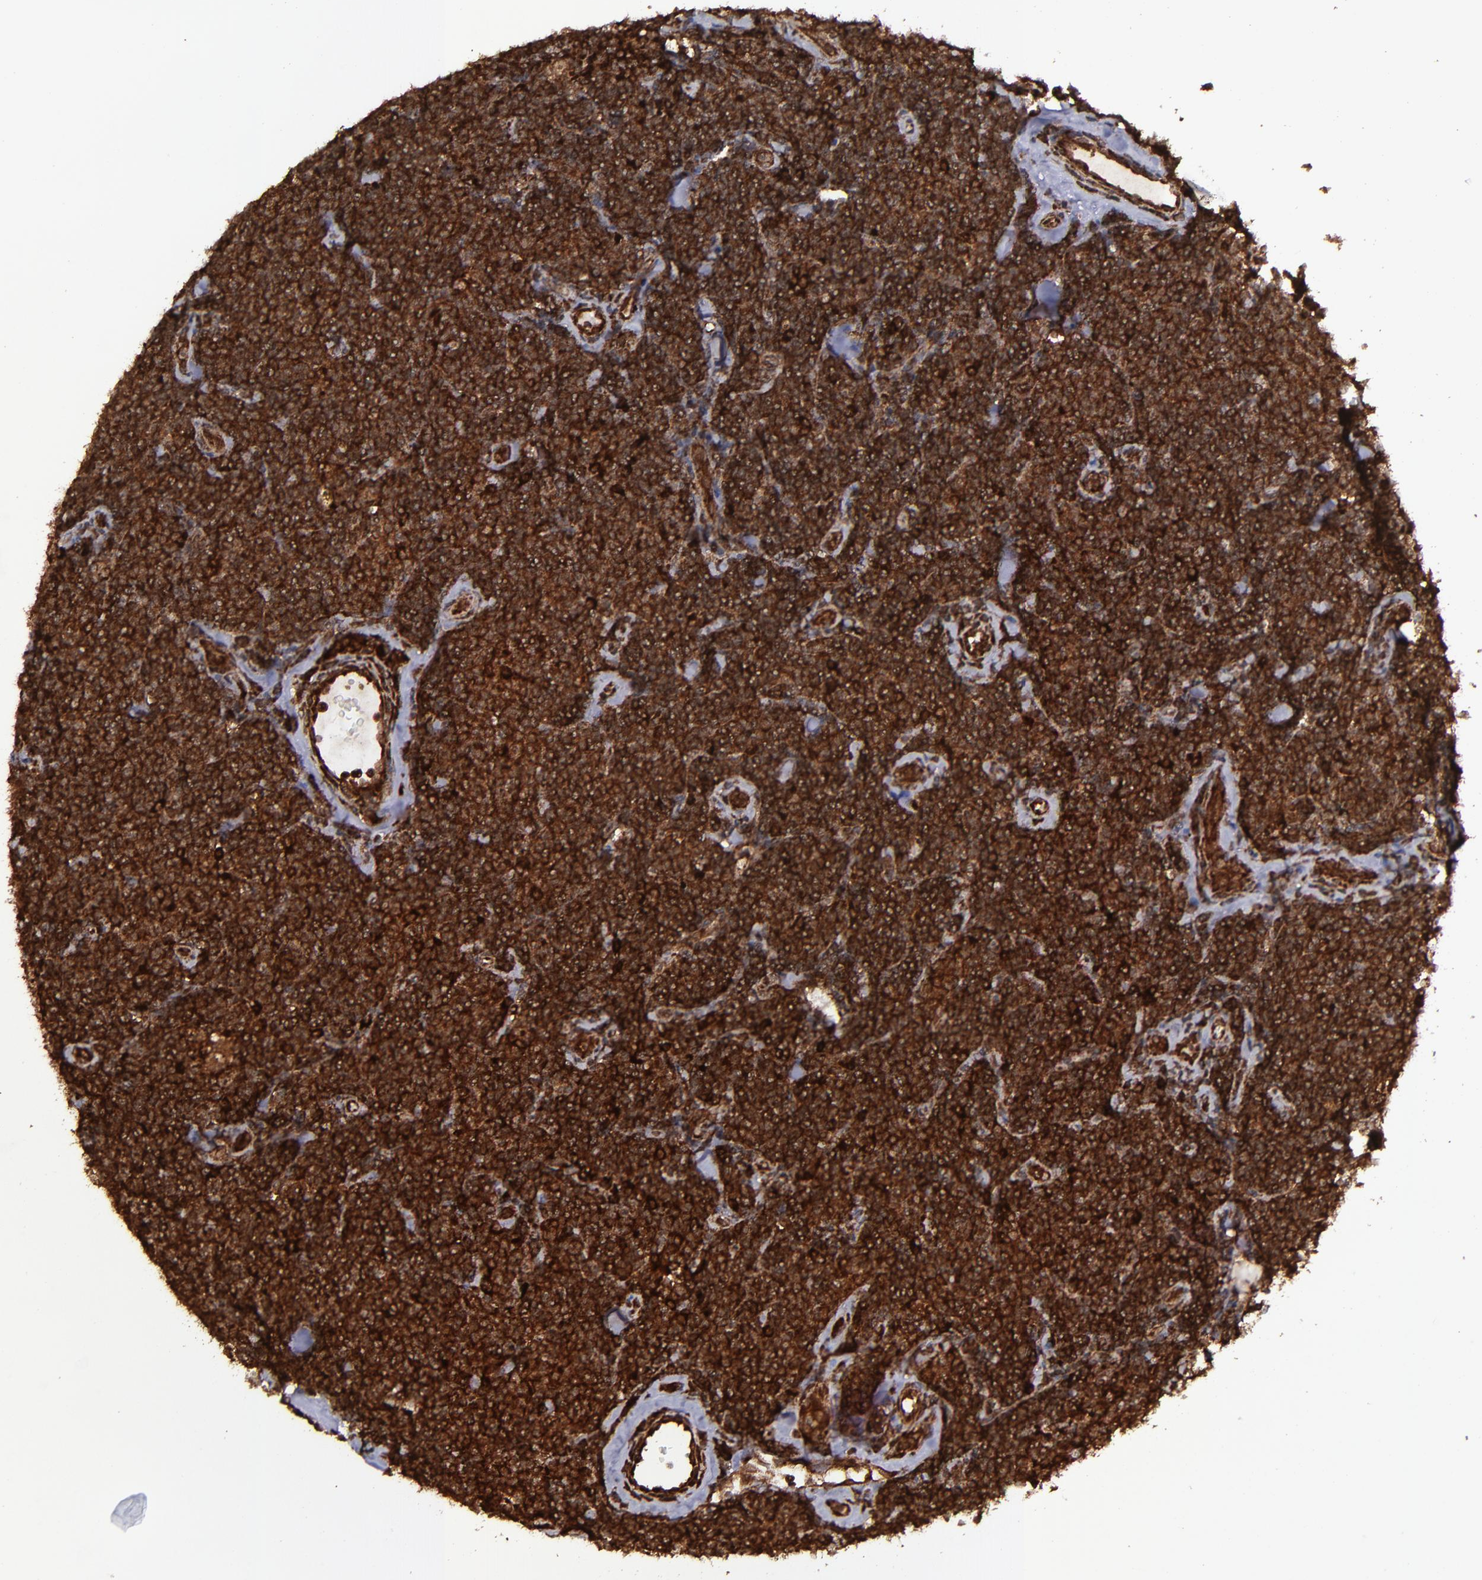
{"staining": {"intensity": "strong", "quantity": ">75%", "location": "cytoplasmic/membranous,nuclear"}, "tissue": "lymphoma", "cell_type": "Tumor cells", "image_type": "cancer", "snomed": [{"axis": "morphology", "description": "Malignant lymphoma, non-Hodgkin's type, Low grade"}, {"axis": "topography", "description": "Lymph node"}], "caption": "Brown immunohistochemical staining in lymphoma displays strong cytoplasmic/membranous and nuclear positivity in approximately >75% of tumor cells.", "gene": "EIF4ENIF1", "patient": {"sex": "female", "age": 56}}